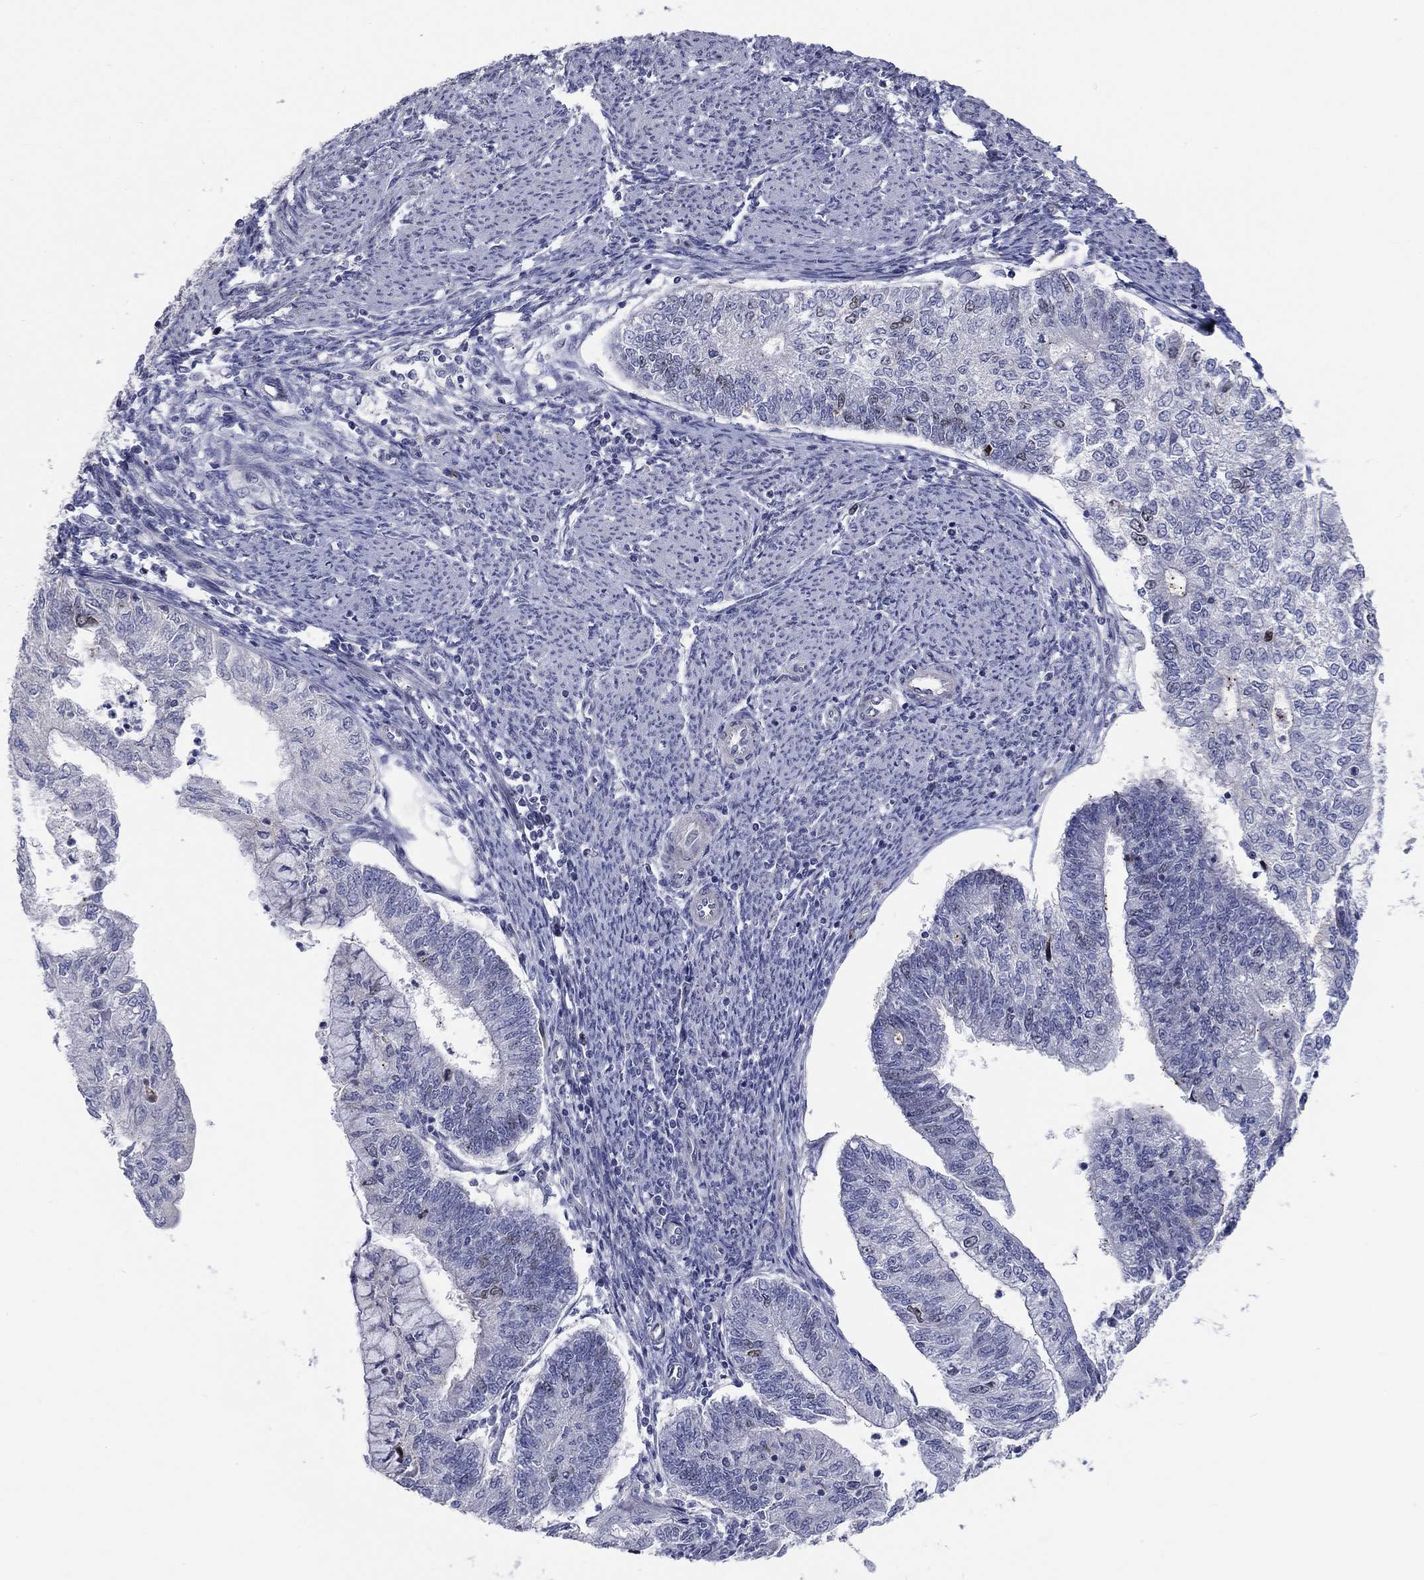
{"staining": {"intensity": "weak", "quantity": "<25%", "location": "nuclear"}, "tissue": "endometrial cancer", "cell_type": "Tumor cells", "image_type": "cancer", "snomed": [{"axis": "morphology", "description": "Adenocarcinoma, NOS"}, {"axis": "topography", "description": "Endometrium"}], "caption": "High magnification brightfield microscopy of endometrial cancer stained with DAB (brown) and counterstained with hematoxylin (blue): tumor cells show no significant positivity.", "gene": "PRC1", "patient": {"sex": "female", "age": 59}}